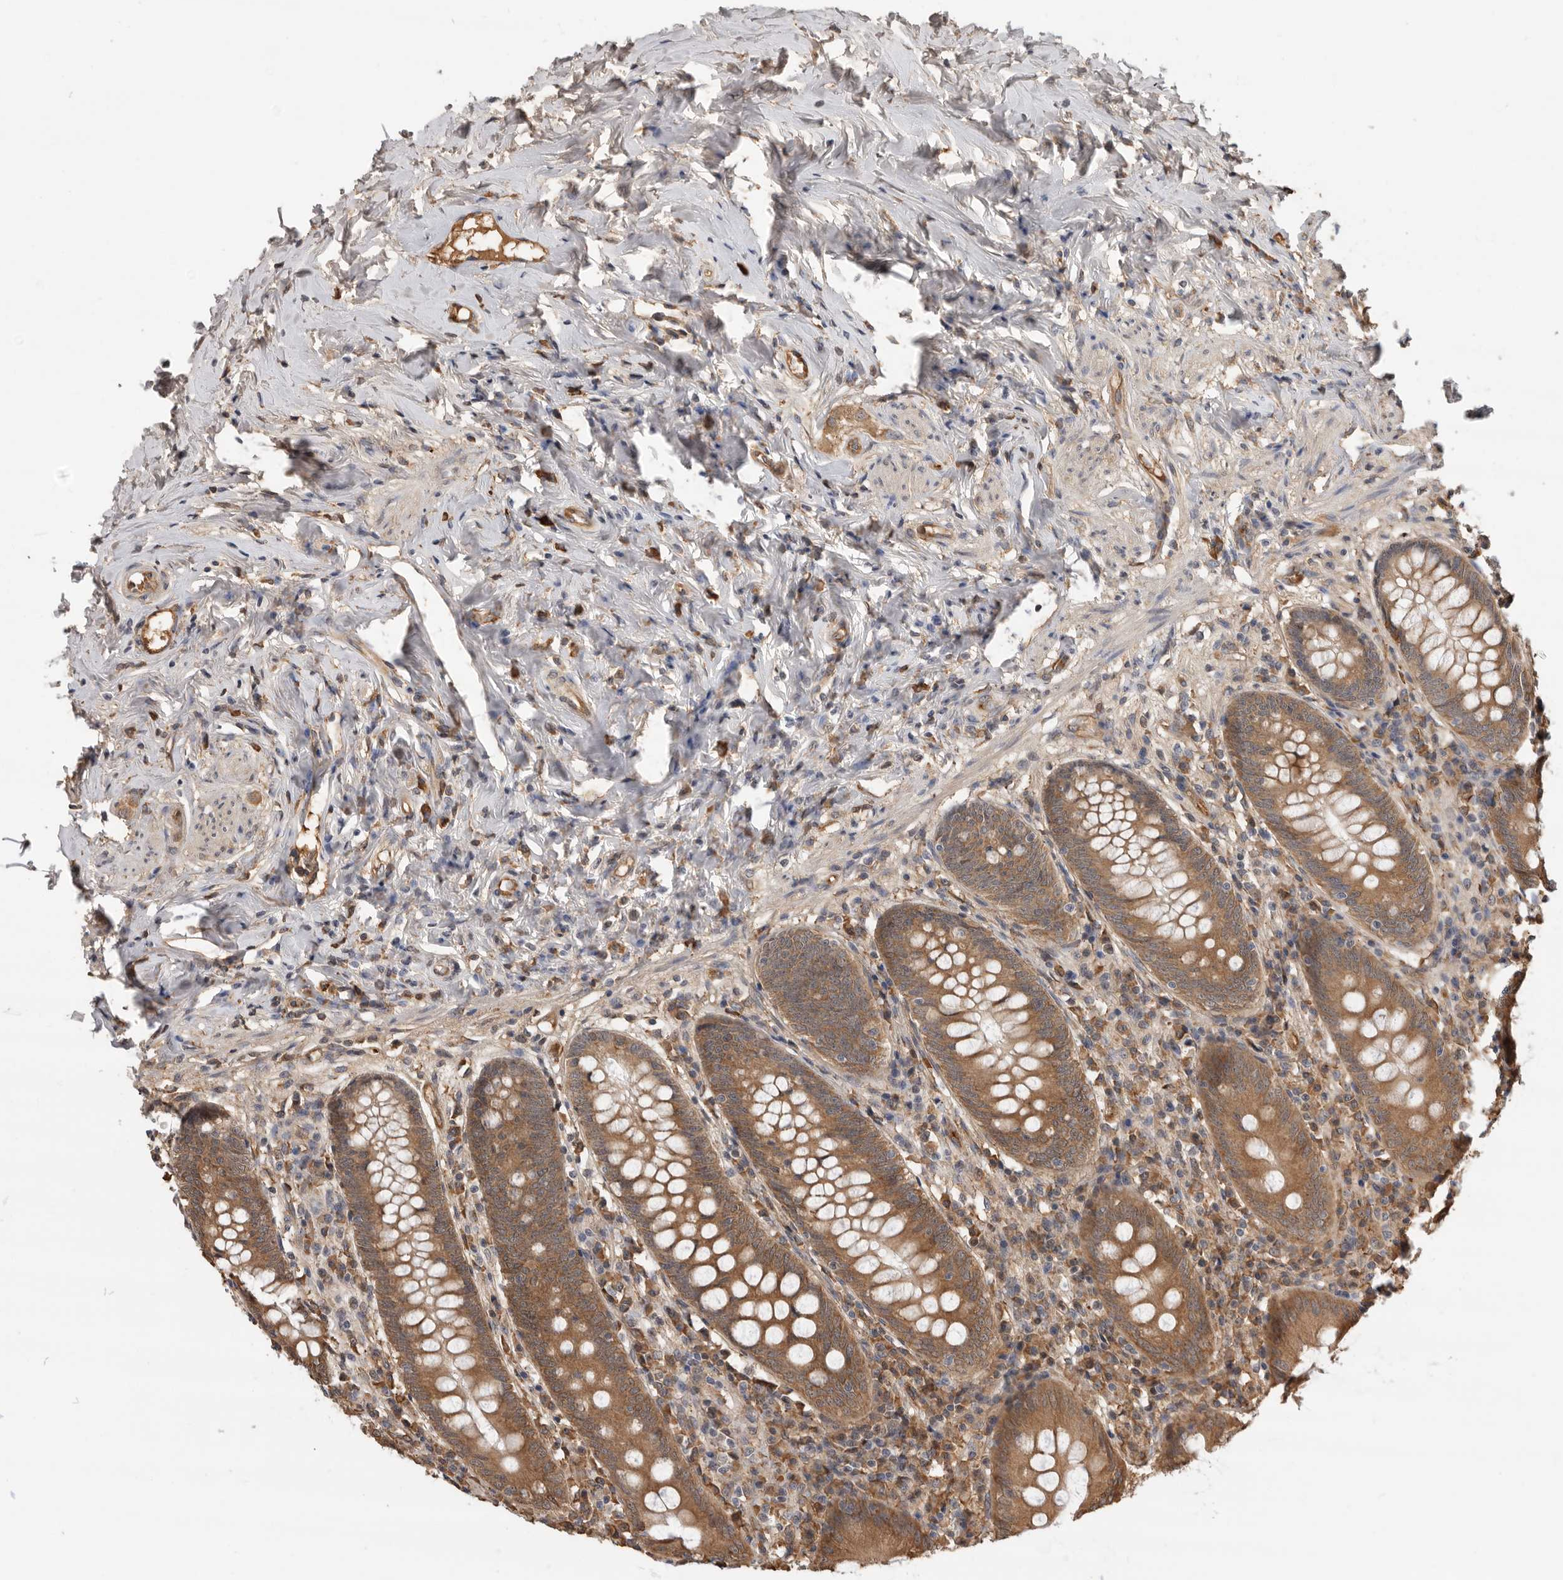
{"staining": {"intensity": "moderate", "quantity": ">75%", "location": "cytoplasmic/membranous"}, "tissue": "appendix", "cell_type": "Glandular cells", "image_type": "normal", "snomed": [{"axis": "morphology", "description": "Normal tissue, NOS"}, {"axis": "topography", "description": "Appendix"}], "caption": "Glandular cells exhibit medium levels of moderate cytoplasmic/membranous staining in approximately >75% of cells in benign appendix.", "gene": "CDC42BPB", "patient": {"sex": "female", "age": 54}}